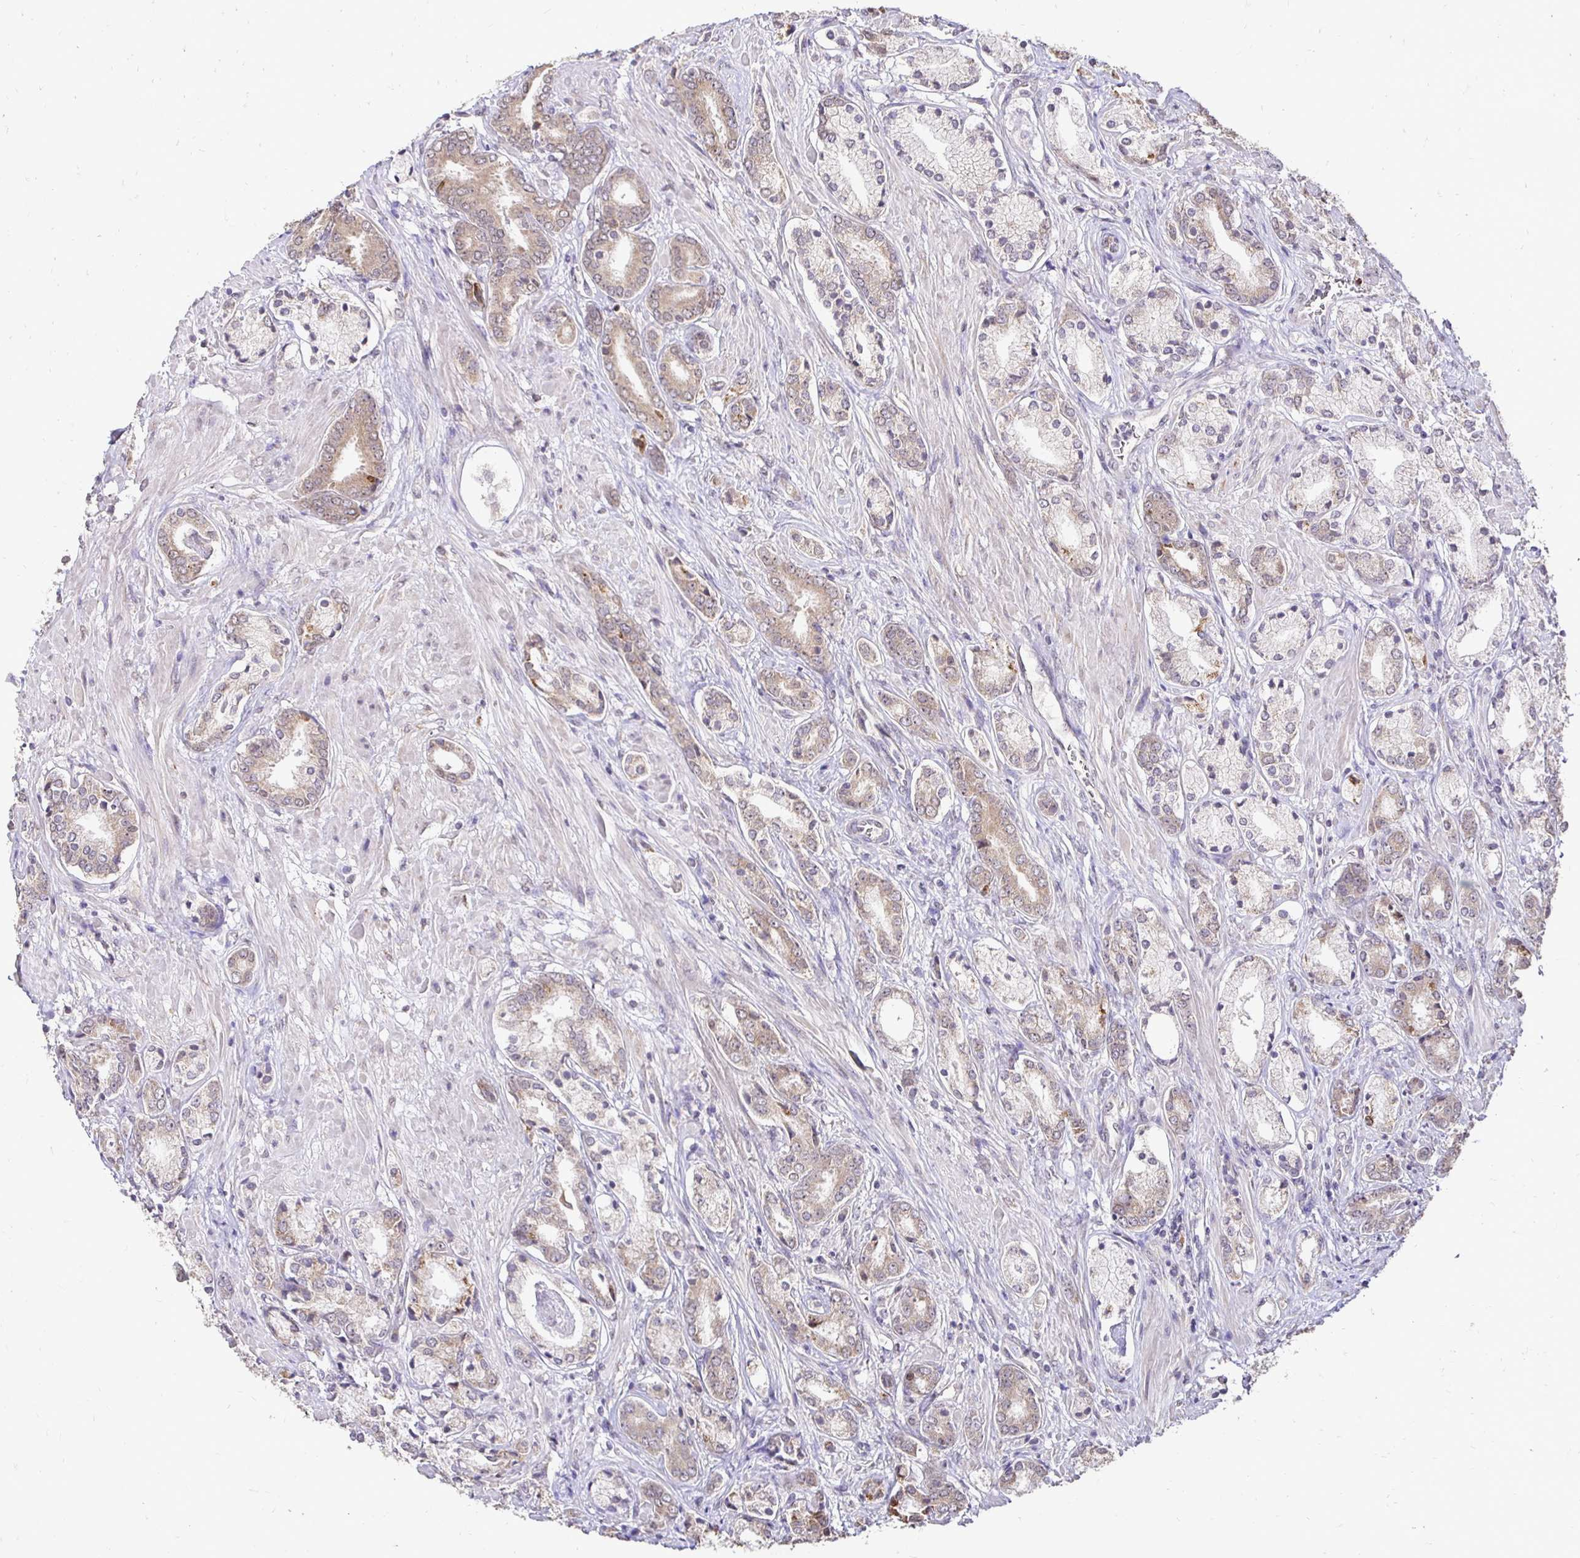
{"staining": {"intensity": "moderate", "quantity": "25%-75%", "location": "cytoplasmic/membranous"}, "tissue": "prostate cancer", "cell_type": "Tumor cells", "image_type": "cancer", "snomed": [{"axis": "morphology", "description": "Adenocarcinoma, High grade"}, {"axis": "topography", "description": "Prostate"}], "caption": "Prostate cancer (adenocarcinoma (high-grade)) stained with a protein marker displays moderate staining in tumor cells.", "gene": "RHEBL1", "patient": {"sex": "male", "age": 56}}